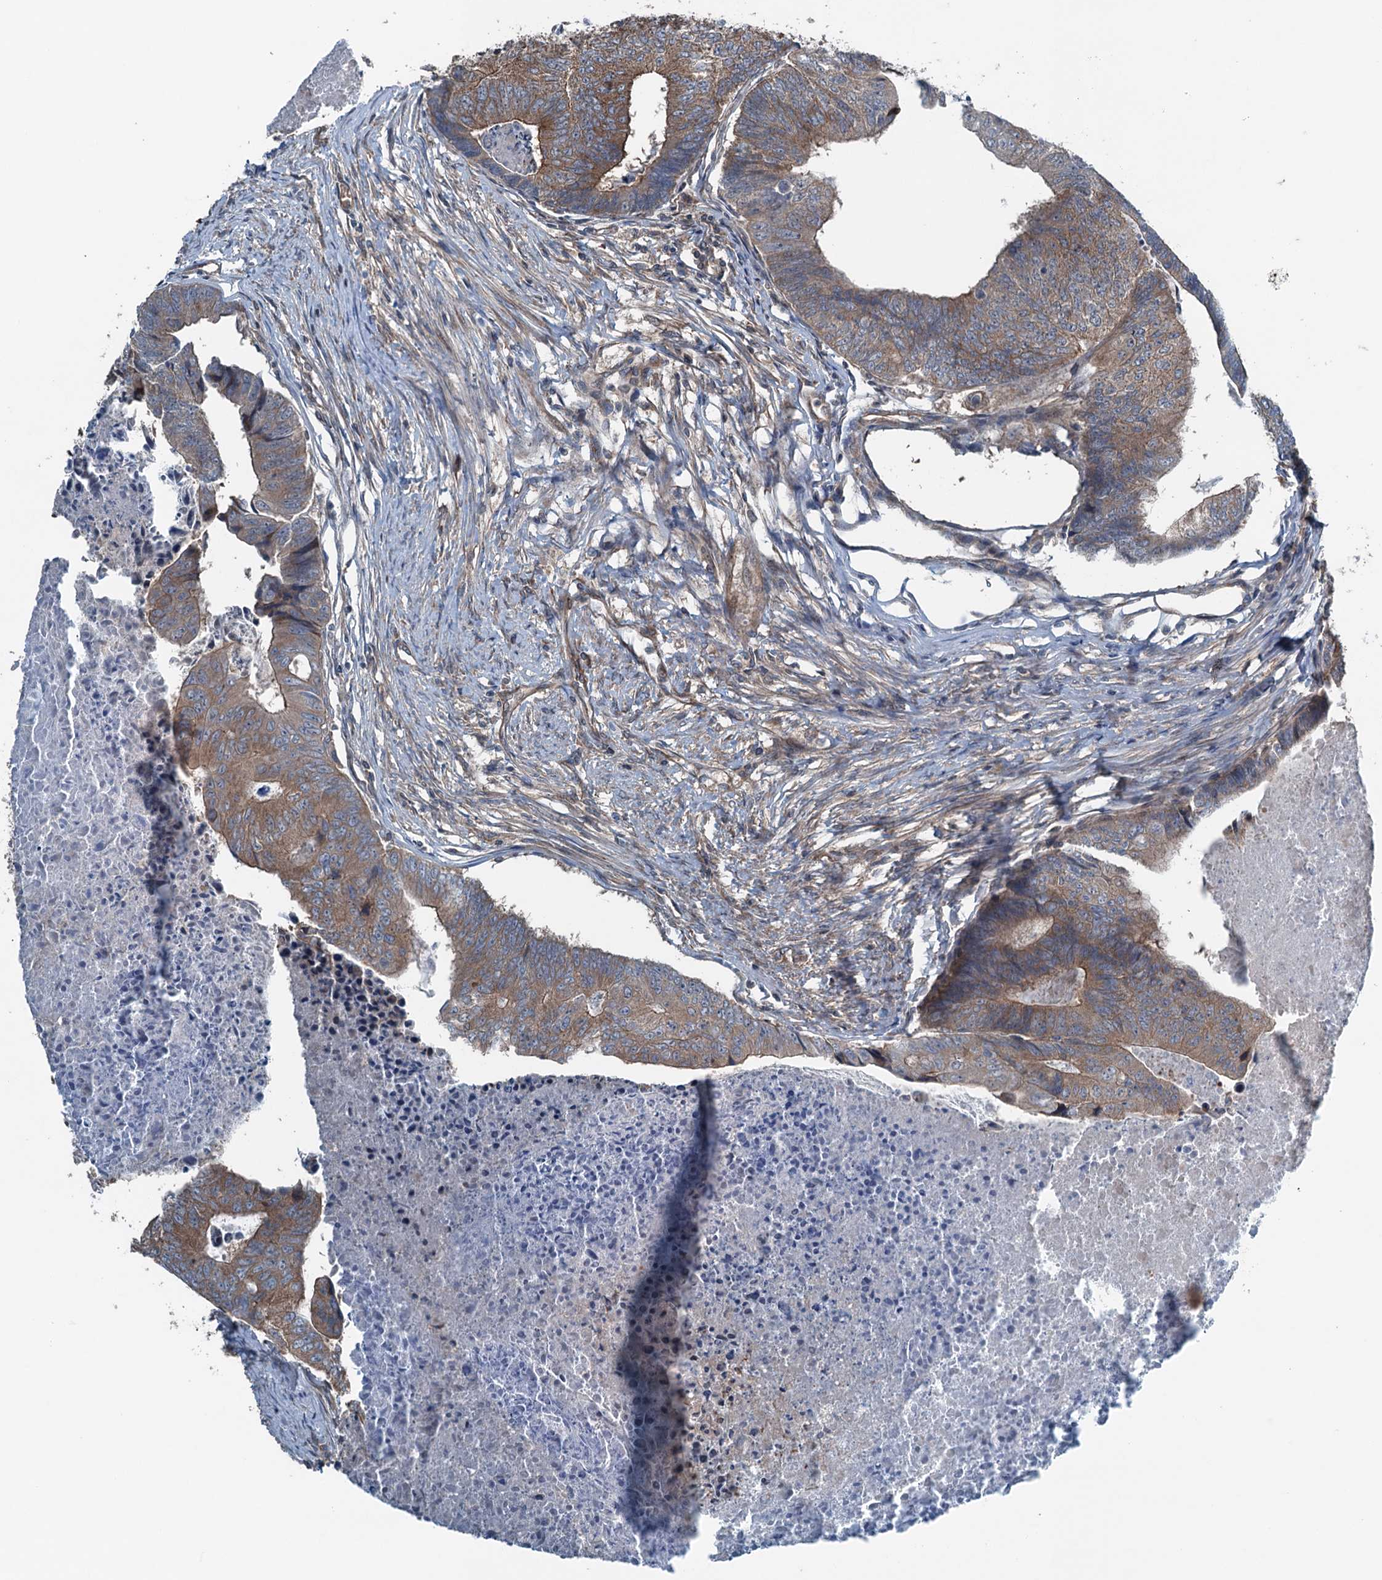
{"staining": {"intensity": "moderate", "quantity": "25%-75%", "location": "cytoplasmic/membranous"}, "tissue": "colorectal cancer", "cell_type": "Tumor cells", "image_type": "cancer", "snomed": [{"axis": "morphology", "description": "Adenocarcinoma, NOS"}, {"axis": "topography", "description": "Colon"}], "caption": "Human colorectal adenocarcinoma stained for a protein (brown) displays moderate cytoplasmic/membranous positive positivity in about 25%-75% of tumor cells.", "gene": "TRAPPC8", "patient": {"sex": "female", "age": 67}}